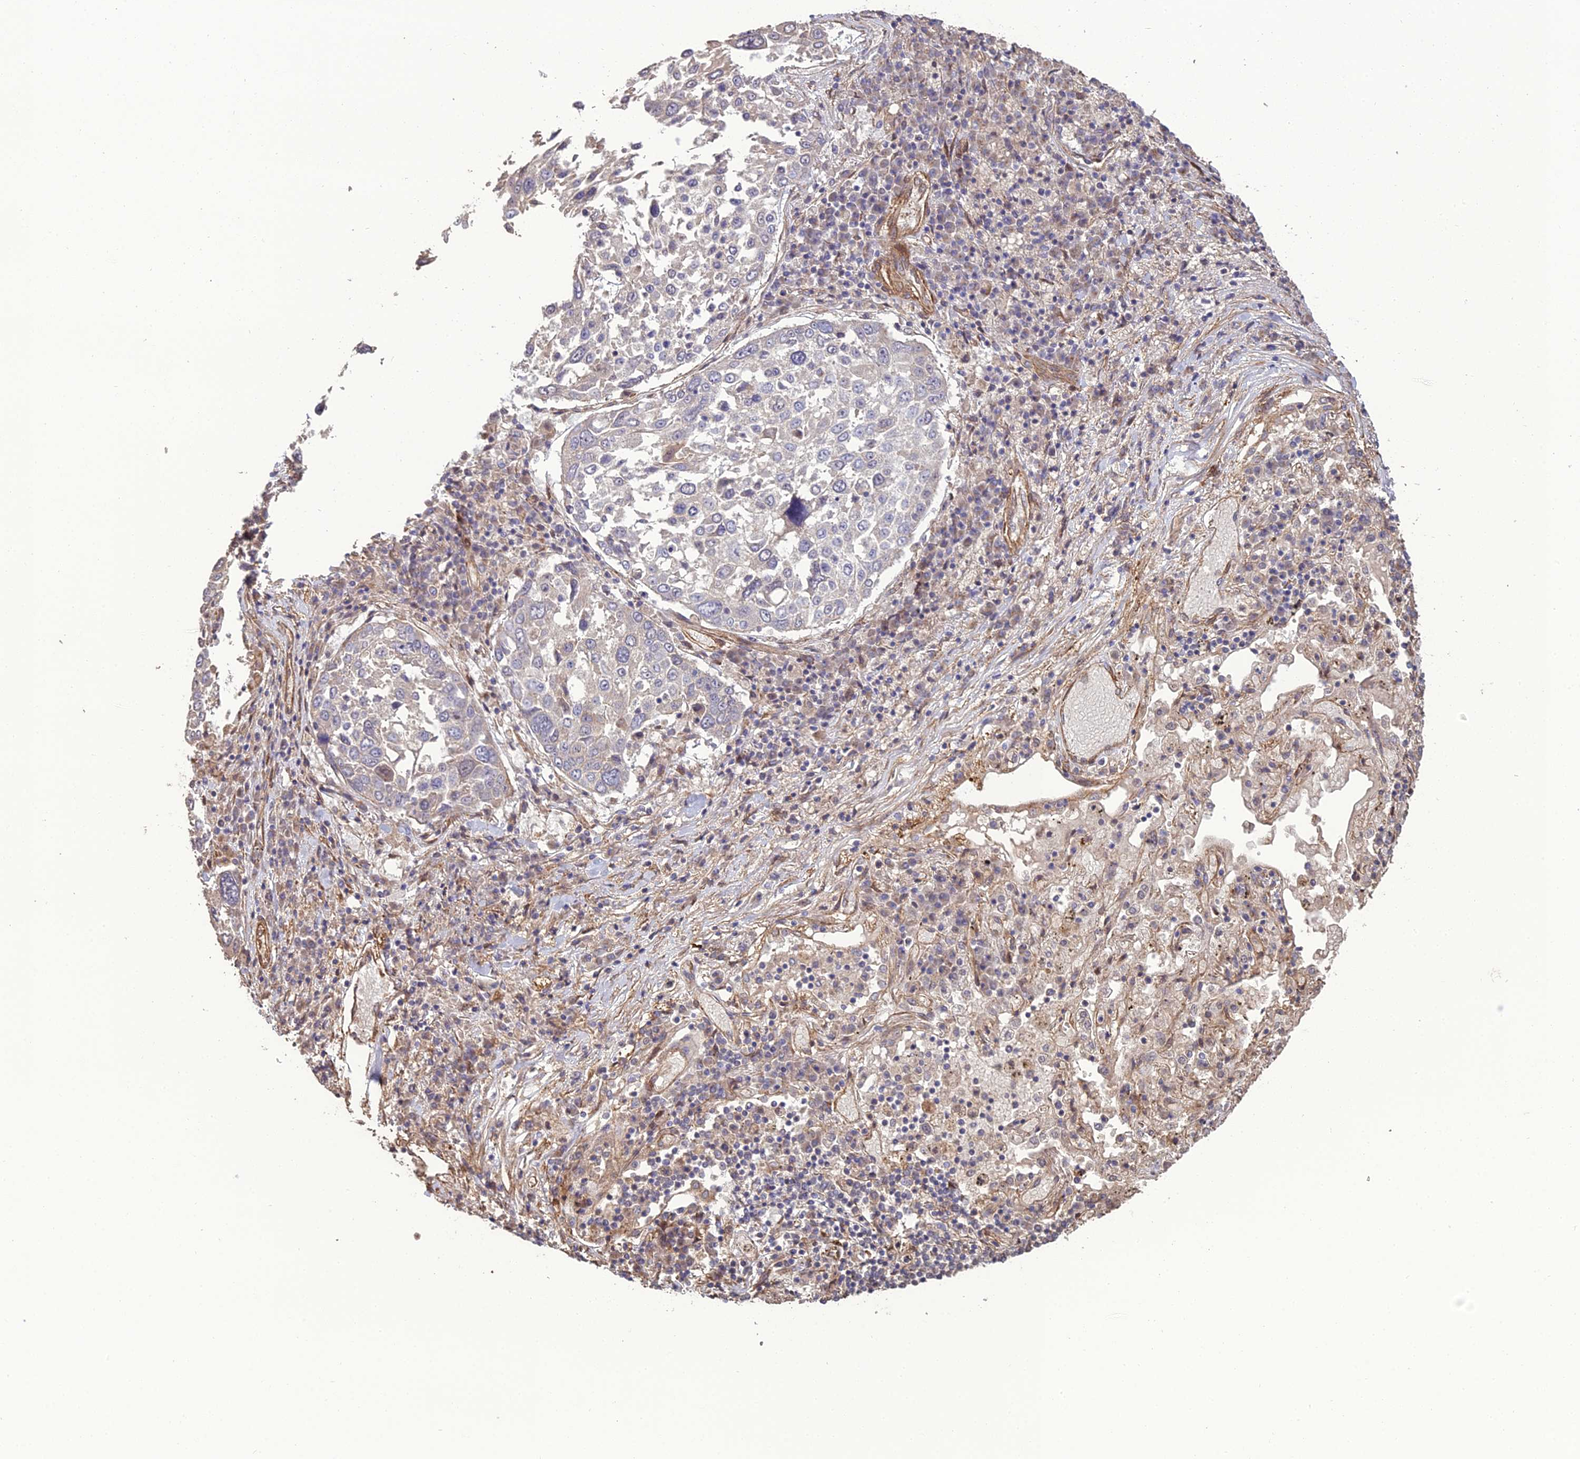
{"staining": {"intensity": "negative", "quantity": "none", "location": "none"}, "tissue": "lung cancer", "cell_type": "Tumor cells", "image_type": "cancer", "snomed": [{"axis": "morphology", "description": "Squamous cell carcinoma, NOS"}, {"axis": "topography", "description": "Lung"}], "caption": "Immunohistochemistry (IHC) micrograph of neoplastic tissue: human lung cancer (squamous cell carcinoma) stained with DAB (3,3'-diaminobenzidine) exhibits no significant protein staining in tumor cells. (DAB (3,3'-diaminobenzidine) IHC visualized using brightfield microscopy, high magnification).", "gene": "ATP6V0A2", "patient": {"sex": "male", "age": 65}}